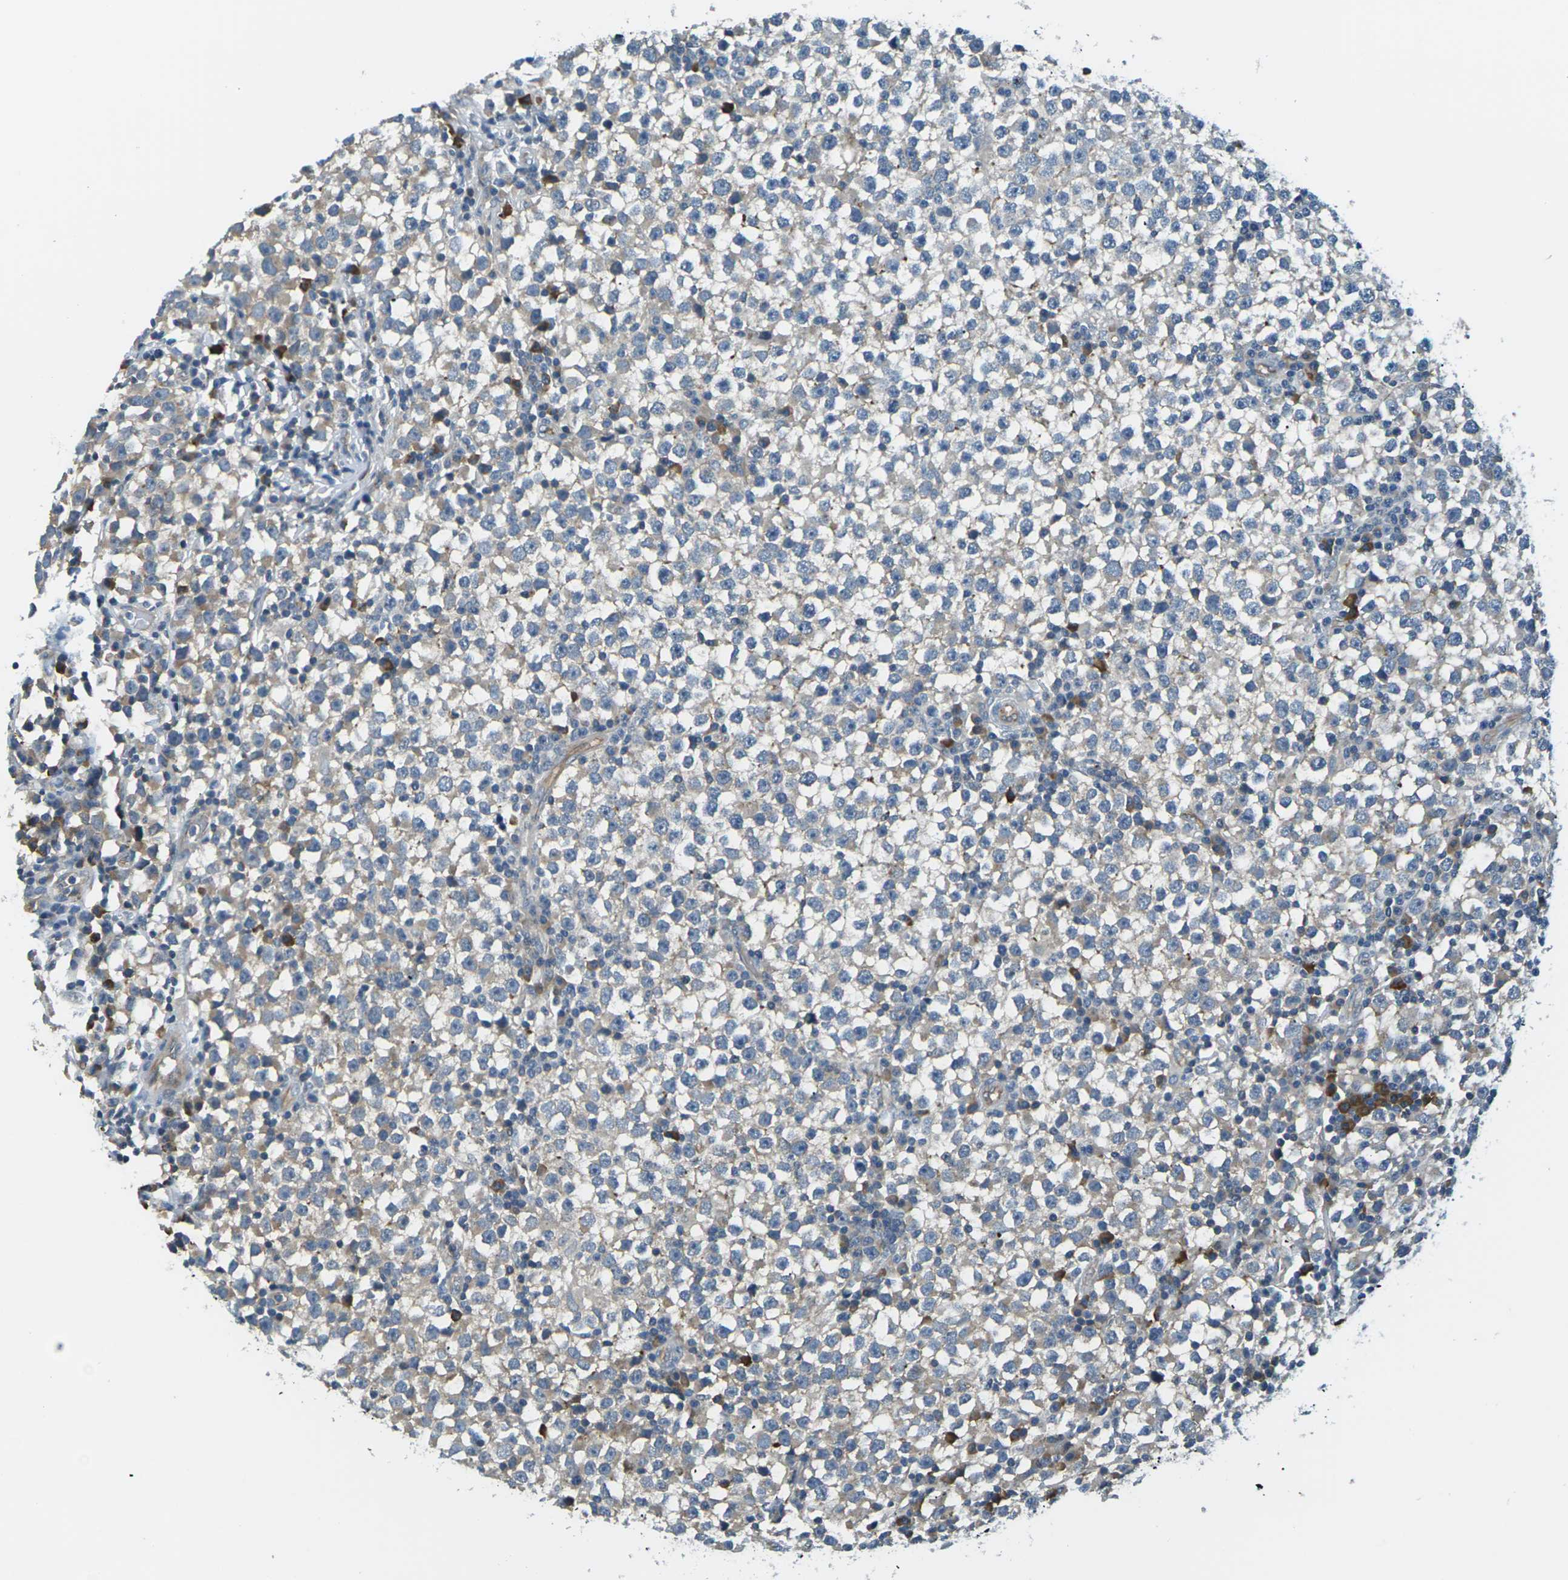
{"staining": {"intensity": "weak", "quantity": "<25%", "location": "cytoplasmic/membranous"}, "tissue": "testis cancer", "cell_type": "Tumor cells", "image_type": "cancer", "snomed": [{"axis": "morphology", "description": "Seminoma, NOS"}, {"axis": "topography", "description": "Testis"}], "caption": "Photomicrograph shows no protein expression in tumor cells of testis cancer tissue.", "gene": "SLC13A3", "patient": {"sex": "male", "age": 65}}